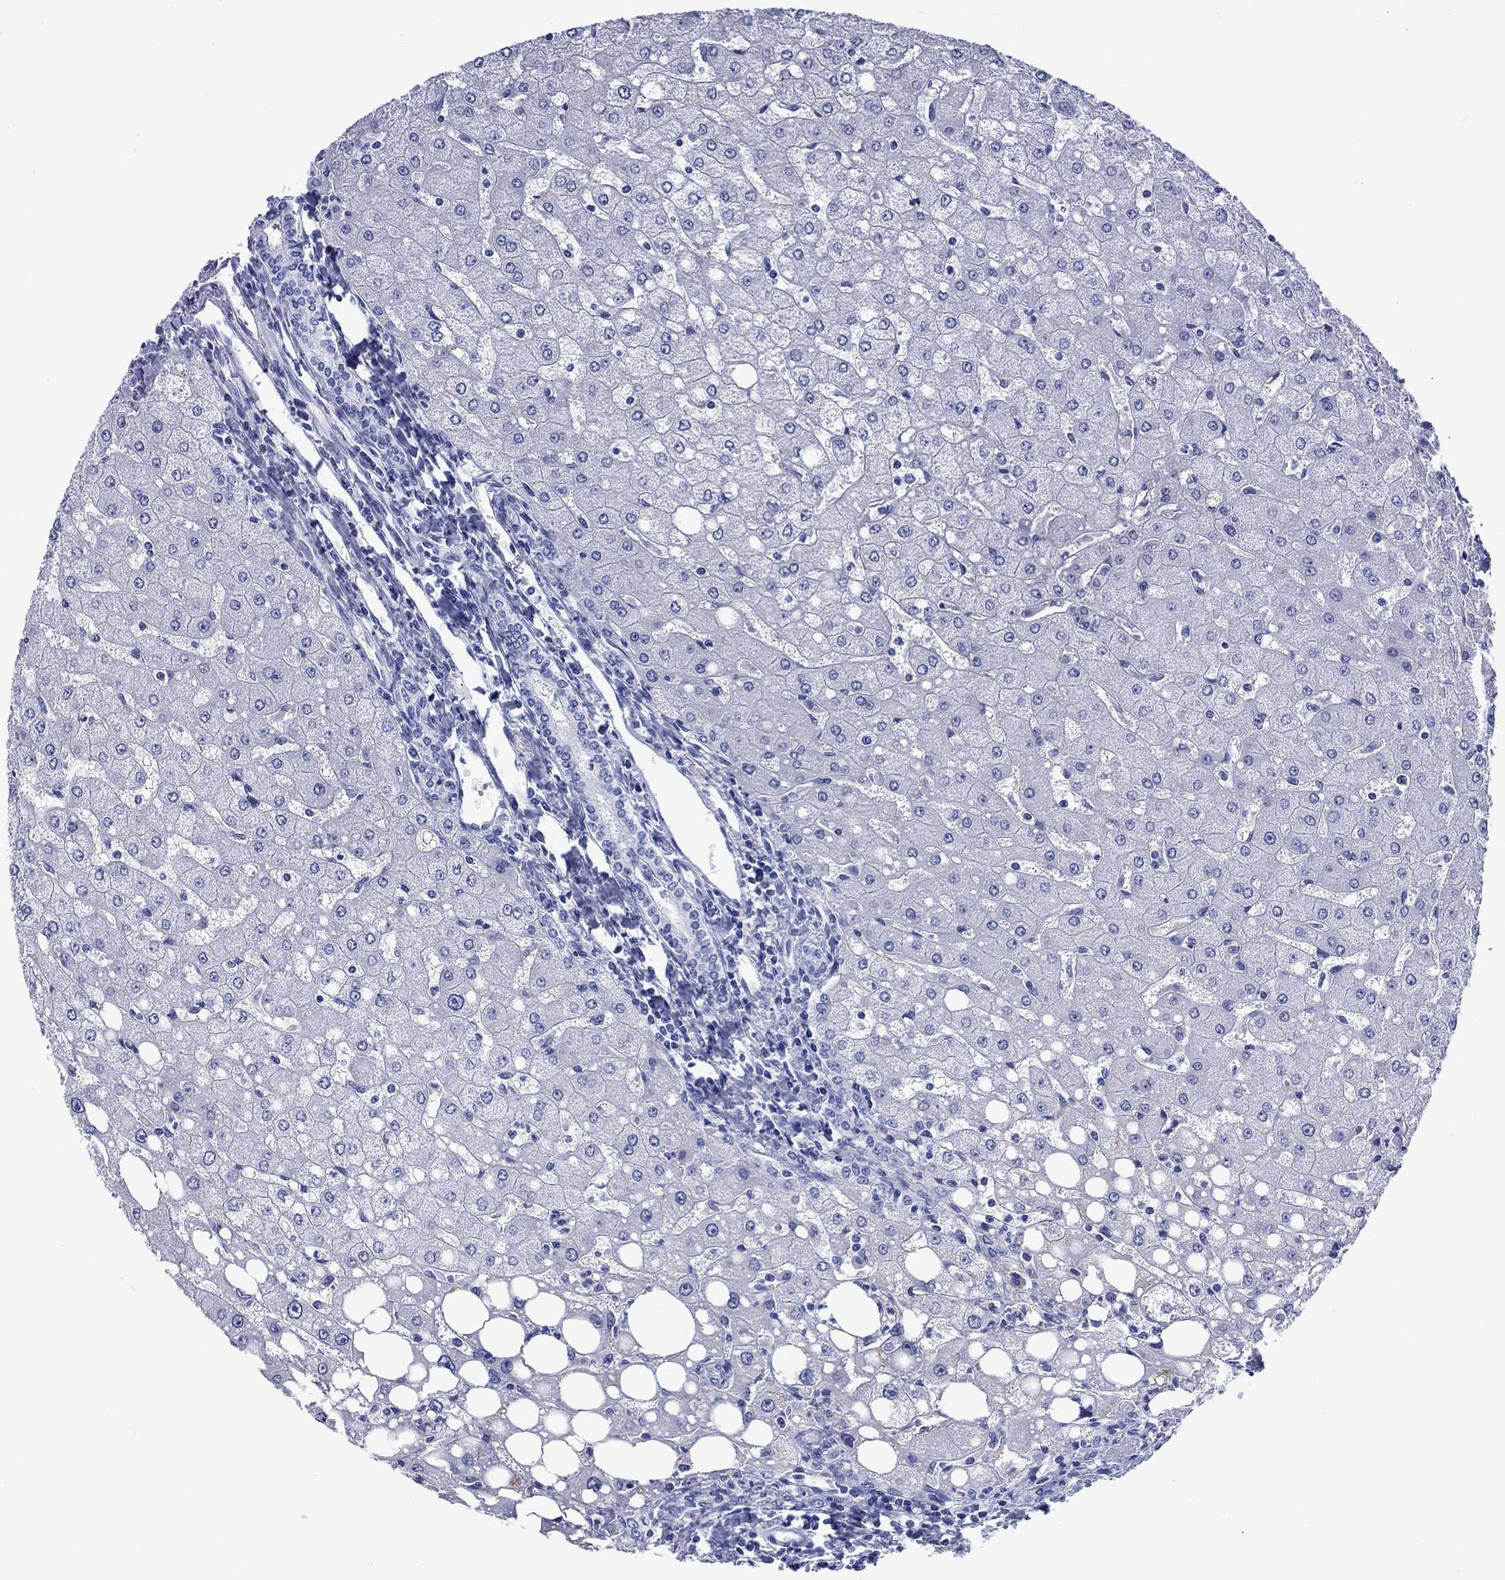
{"staining": {"intensity": "negative", "quantity": "none", "location": "none"}, "tissue": "liver", "cell_type": "Cholangiocytes", "image_type": "normal", "snomed": [{"axis": "morphology", "description": "Normal tissue, NOS"}, {"axis": "topography", "description": "Liver"}], "caption": "Immunohistochemistry (IHC) image of normal human liver stained for a protein (brown), which exhibits no staining in cholangiocytes.", "gene": "CACNG3", "patient": {"sex": "female", "age": 53}}